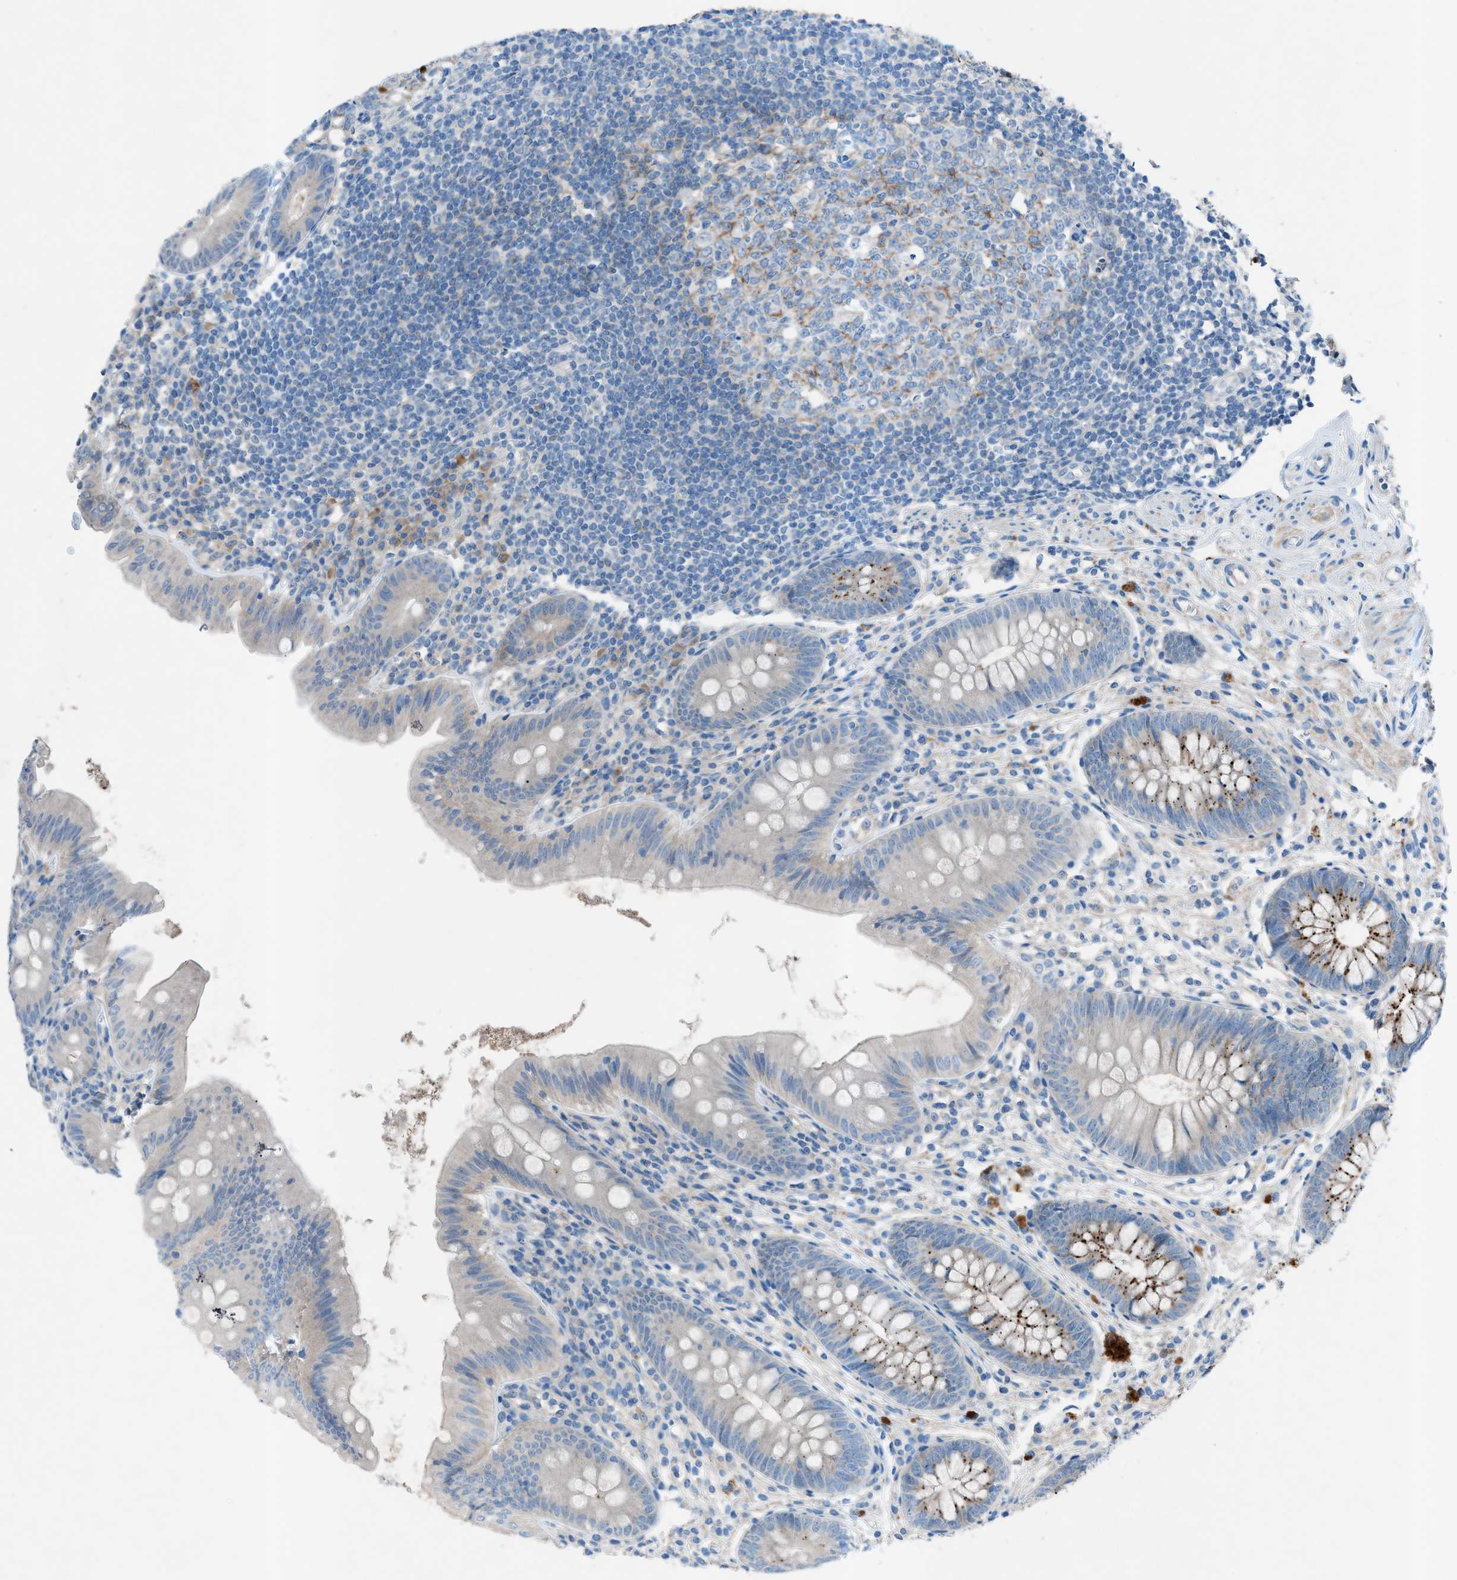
{"staining": {"intensity": "weak", "quantity": "<25%", "location": "cytoplasmic/membranous"}, "tissue": "appendix", "cell_type": "Glandular cells", "image_type": "normal", "snomed": [{"axis": "morphology", "description": "Normal tissue, NOS"}, {"axis": "topography", "description": "Appendix"}], "caption": "This histopathology image is of benign appendix stained with IHC to label a protein in brown with the nuclei are counter-stained blue. There is no expression in glandular cells.", "gene": "C5AR2", "patient": {"sex": "male", "age": 56}}